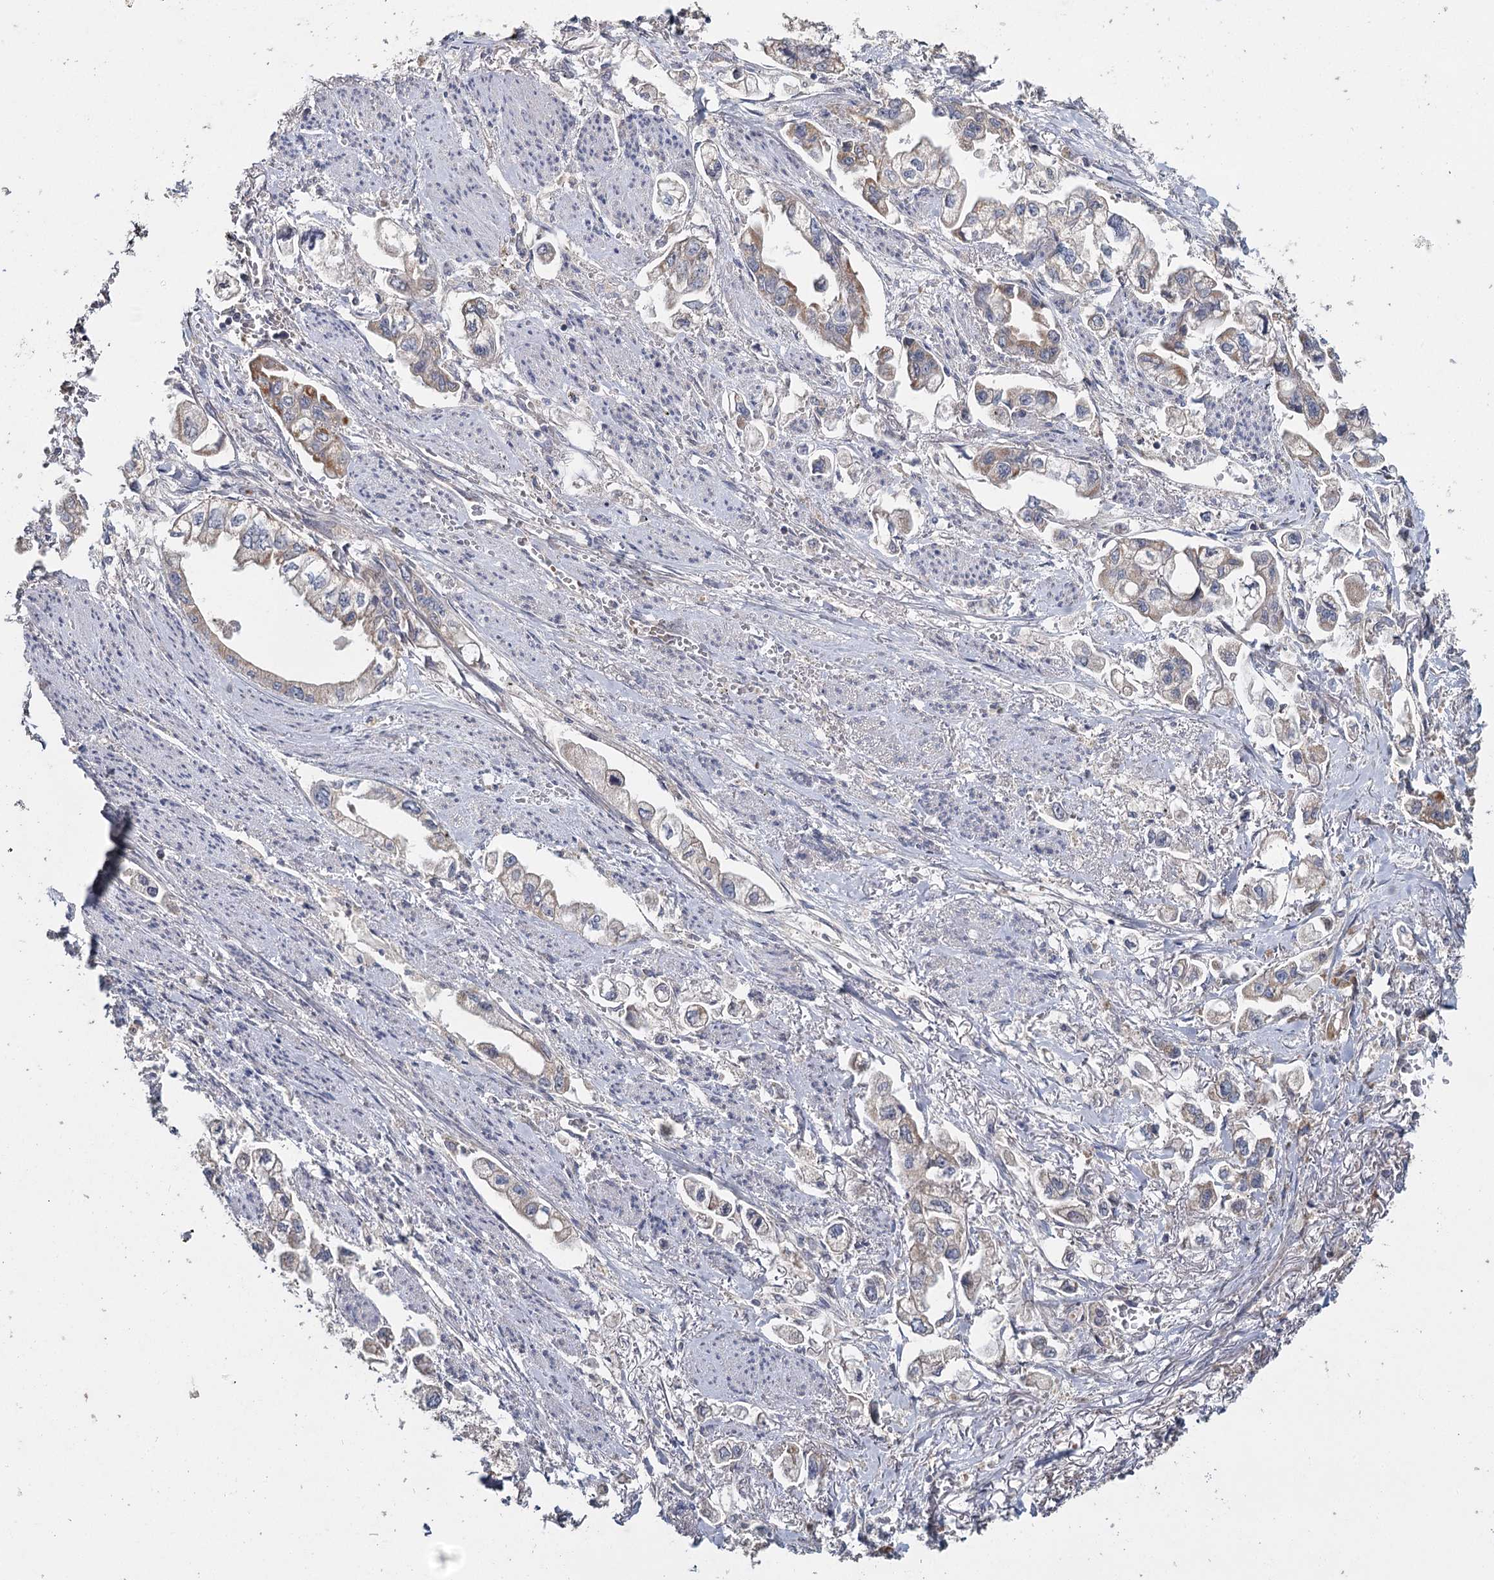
{"staining": {"intensity": "weak", "quantity": "25%-75%", "location": "cytoplasmic/membranous"}, "tissue": "stomach cancer", "cell_type": "Tumor cells", "image_type": "cancer", "snomed": [{"axis": "morphology", "description": "Adenocarcinoma, NOS"}, {"axis": "topography", "description": "Stomach"}], "caption": "This photomicrograph displays stomach cancer (adenocarcinoma) stained with immunohistochemistry to label a protein in brown. The cytoplasmic/membranous of tumor cells show weak positivity for the protein. Nuclei are counter-stained blue.", "gene": "MRPL44", "patient": {"sex": "male", "age": 62}}